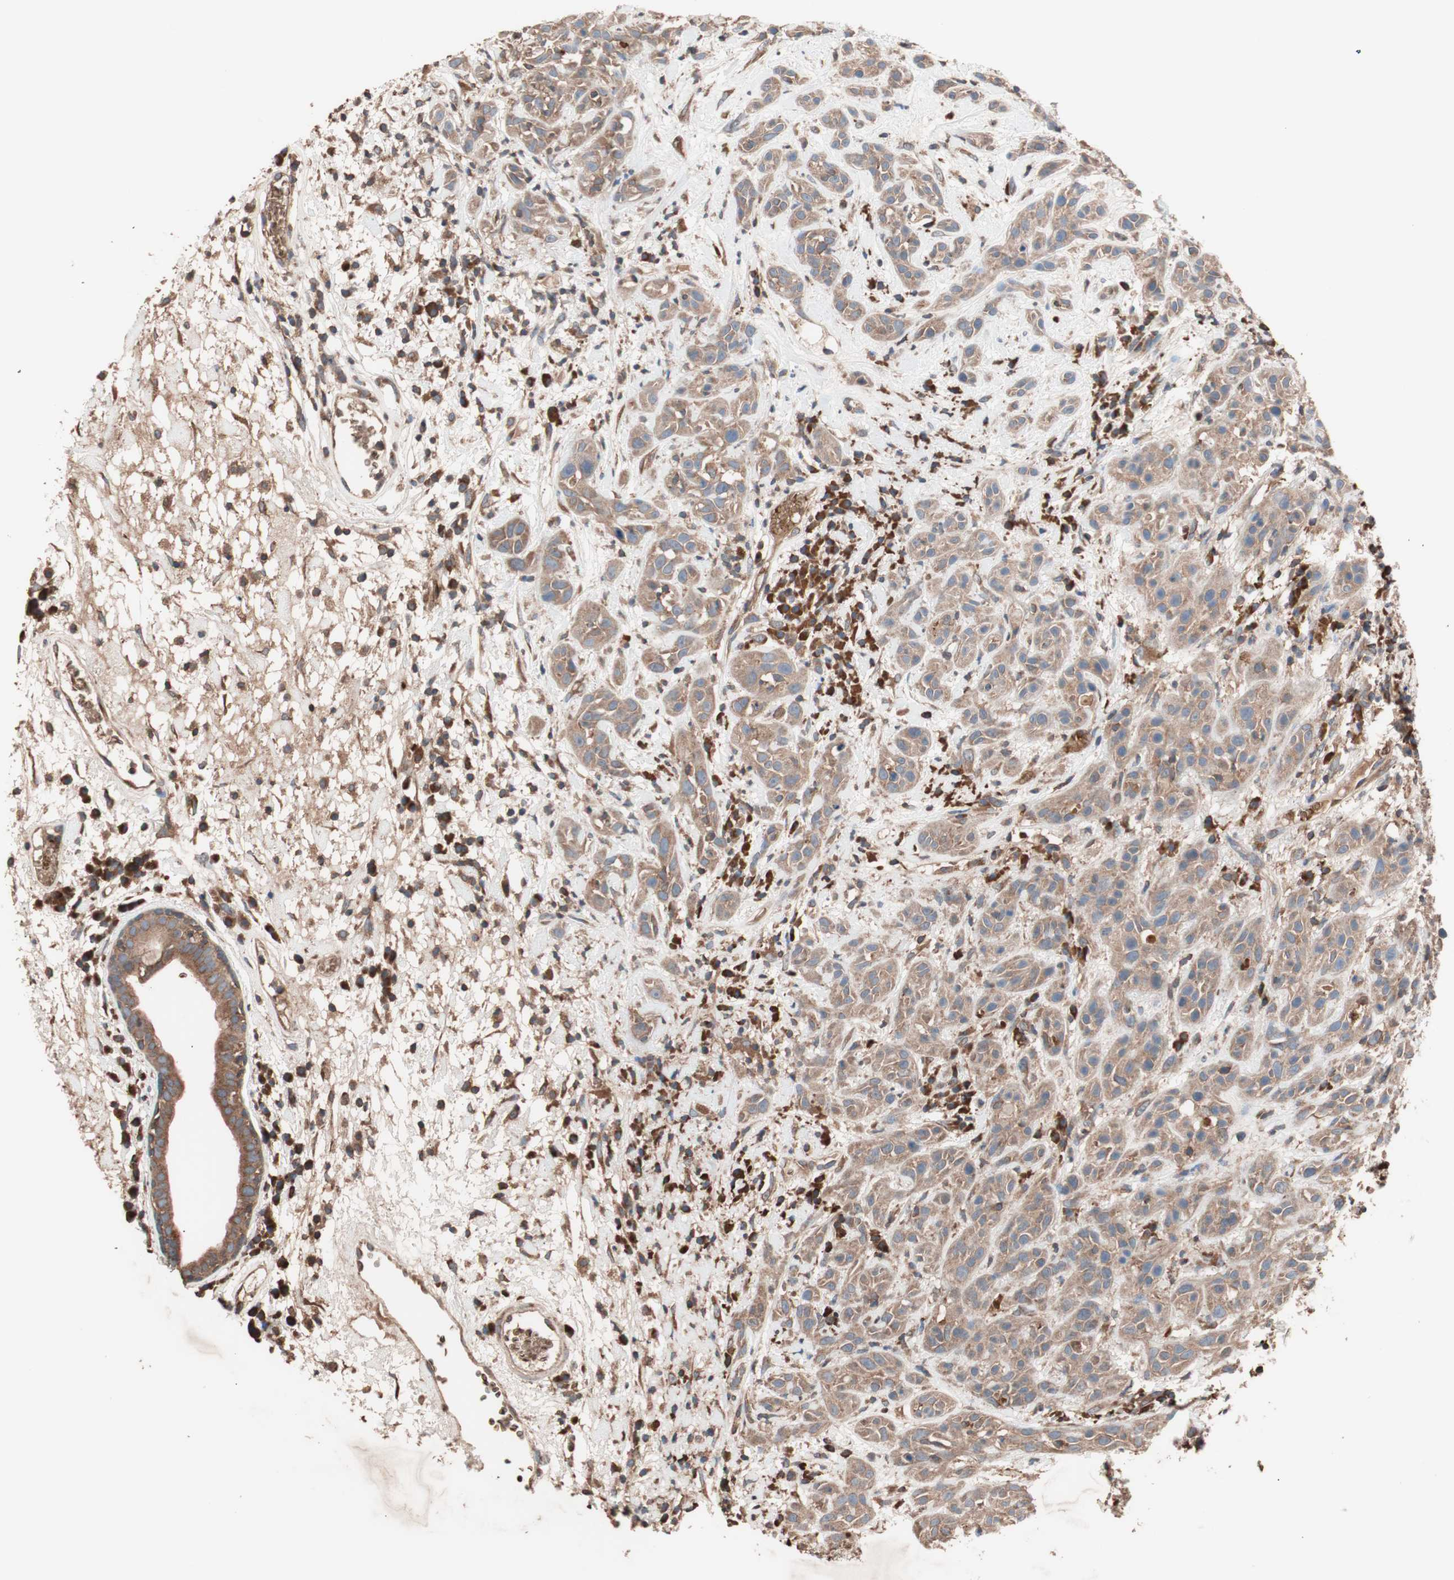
{"staining": {"intensity": "moderate", "quantity": ">75%", "location": "cytoplasmic/membranous"}, "tissue": "head and neck cancer", "cell_type": "Tumor cells", "image_type": "cancer", "snomed": [{"axis": "morphology", "description": "Squamous cell carcinoma, NOS"}, {"axis": "topography", "description": "Head-Neck"}], "caption": "Immunohistochemical staining of human squamous cell carcinoma (head and neck) displays medium levels of moderate cytoplasmic/membranous expression in approximately >75% of tumor cells.", "gene": "GLYCTK", "patient": {"sex": "male", "age": 62}}